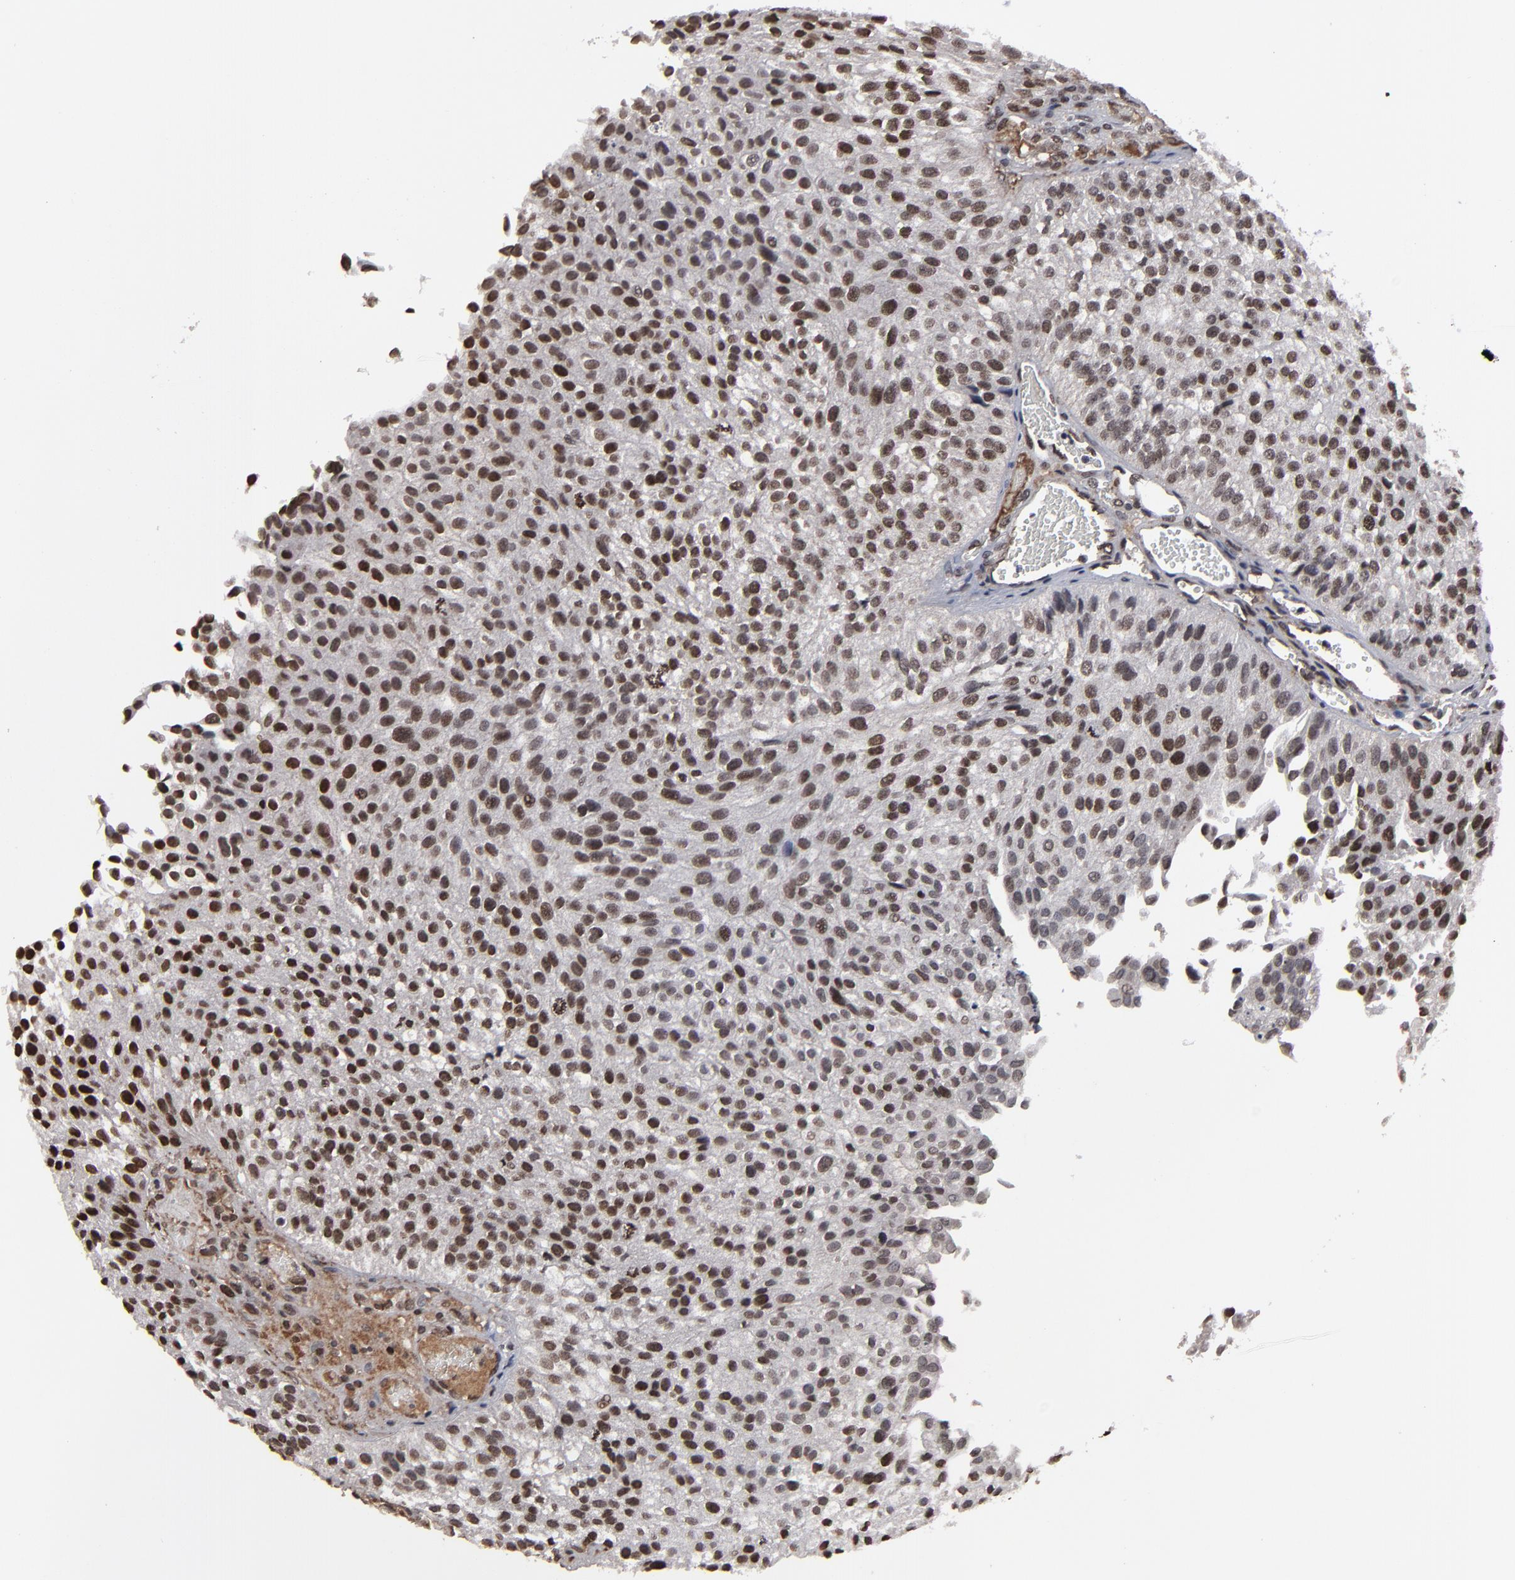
{"staining": {"intensity": "moderate", "quantity": ">75%", "location": "nuclear"}, "tissue": "urothelial cancer", "cell_type": "Tumor cells", "image_type": "cancer", "snomed": [{"axis": "morphology", "description": "Urothelial carcinoma, Low grade"}, {"axis": "topography", "description": "Urinary bladder"}], "caption": "Immunohistochemistry of human urothelial cancer exhibits medium levels of moderate nuclear positivity in about >75% of tumor cells. (Stains: DAB in brown, nuclei in blue, Microscopy: brightfield microscopy at high magnification).", "gene": "BAZ1A", "patient": {"sex": "female", "age": 89}}